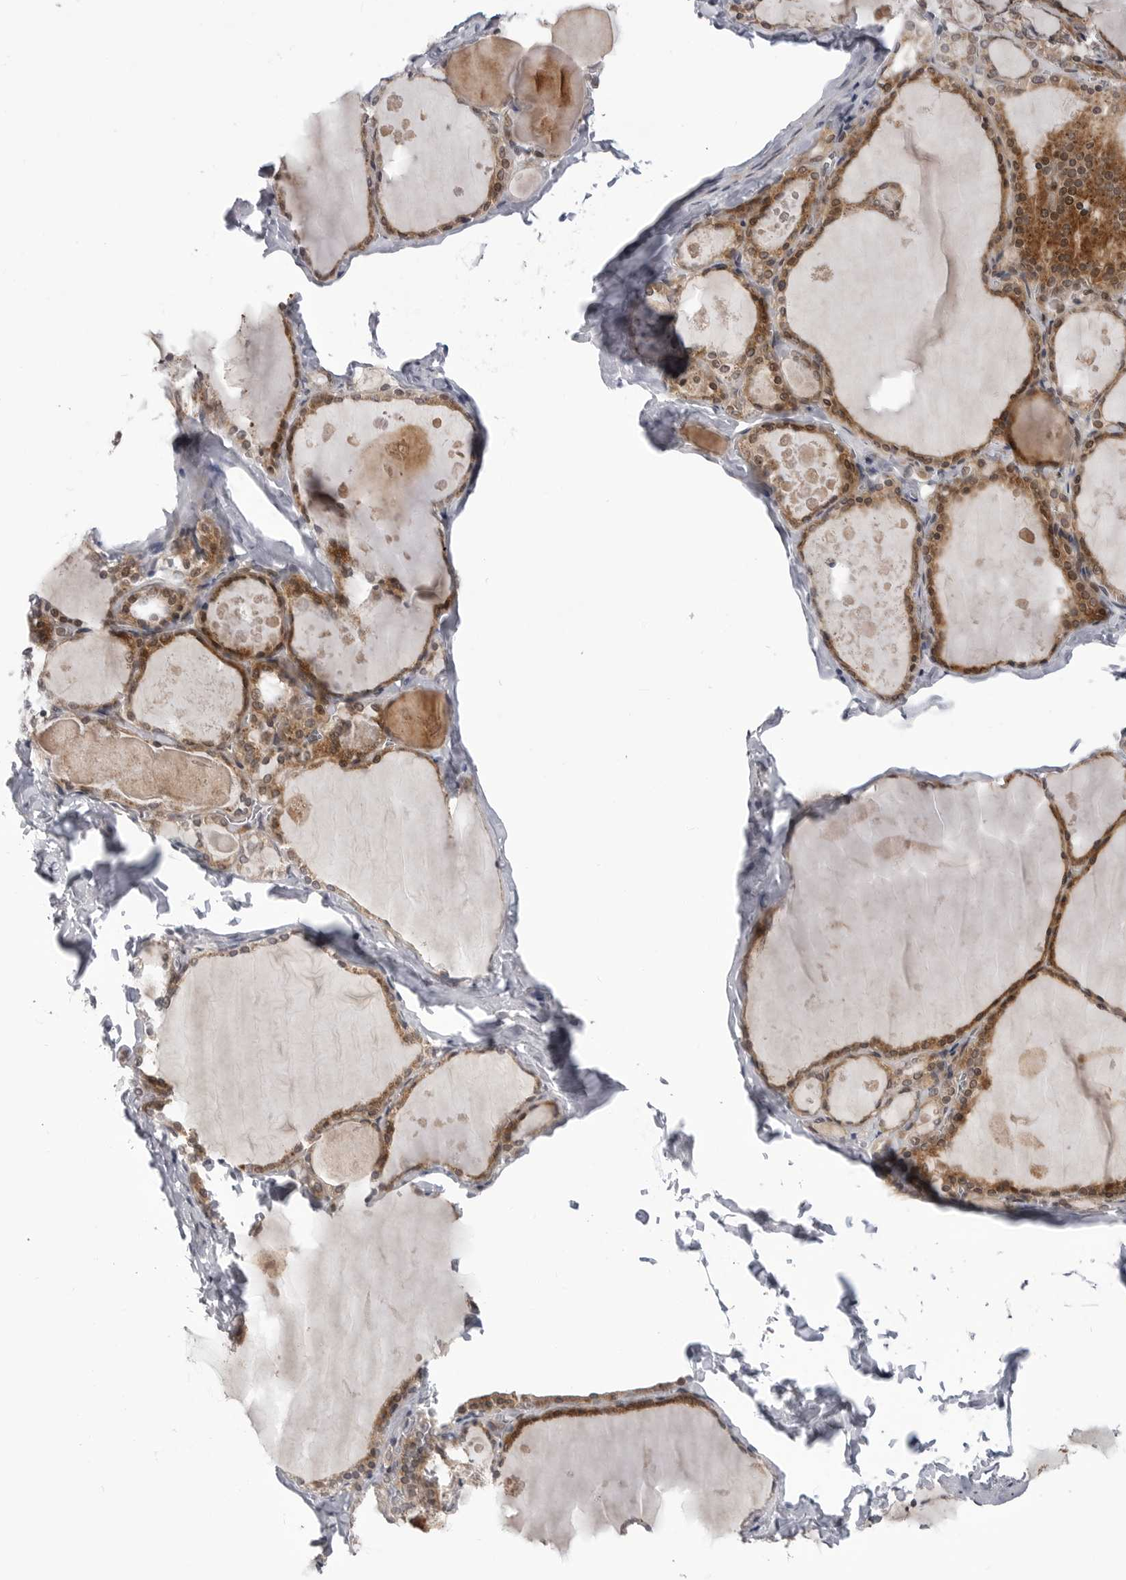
{"staining": {"intensity": "moderate", "quantity": ">75%", "location": "cytoplasmic/membranous"}, "tissue": "thyroid gland", "cell_type": "Glandular cells", "image_type": "normal", "snomed": [{"axis": "morphology", "description": "Normal tissue, NOS"}, {"axis": "topography", "description": "Thyroid gland"}], "caption": "This image shows IHC staining of normal human thyroid gland, with medium moderate cytoplasmic/membranous expression in about >75% of glandular cells.", "gene": "ADAMTS5", "patient": {"sex": "male", "age": 56}}